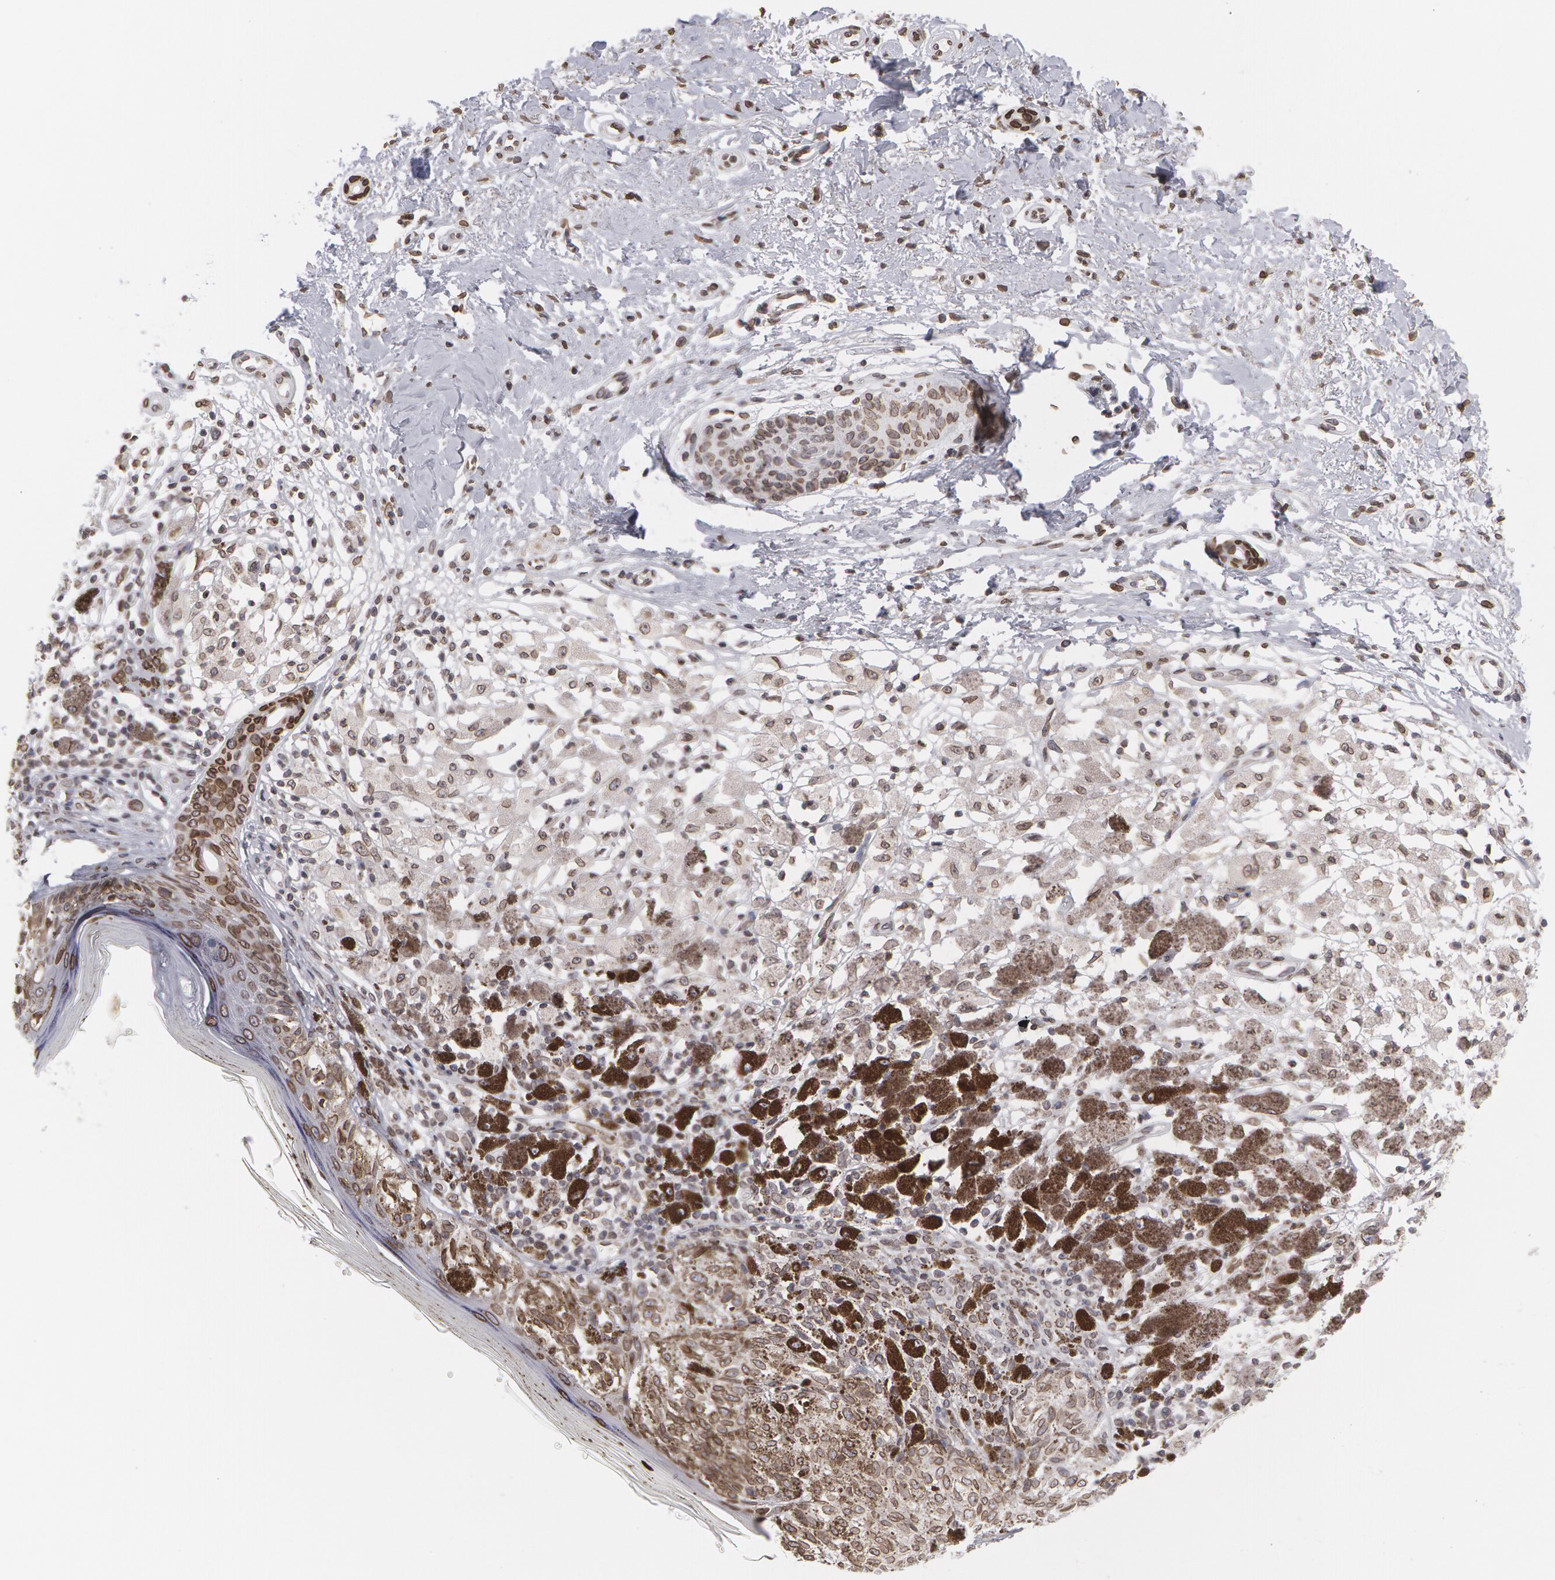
{"staining": {"intensity": "weak", "quantity": "25%-75%", "location": "nuclear"}, "tissue": "melanoma", "cell_type": "Tumor cells", "image_type": "cancer", "snomed": [{"axis": "morphology", "description": "Malignant melanoma, NOS"}, {"axis": "topography", "description": "Skin"}], "caption": "Immunohistochemical staining of human malignant melanoma demonstrates low levels of weak nuclear protein staining in approximately 25%-75% of tumor cells.", "gene": "EMD", "patient": {"sex": "male", "age": 88}}